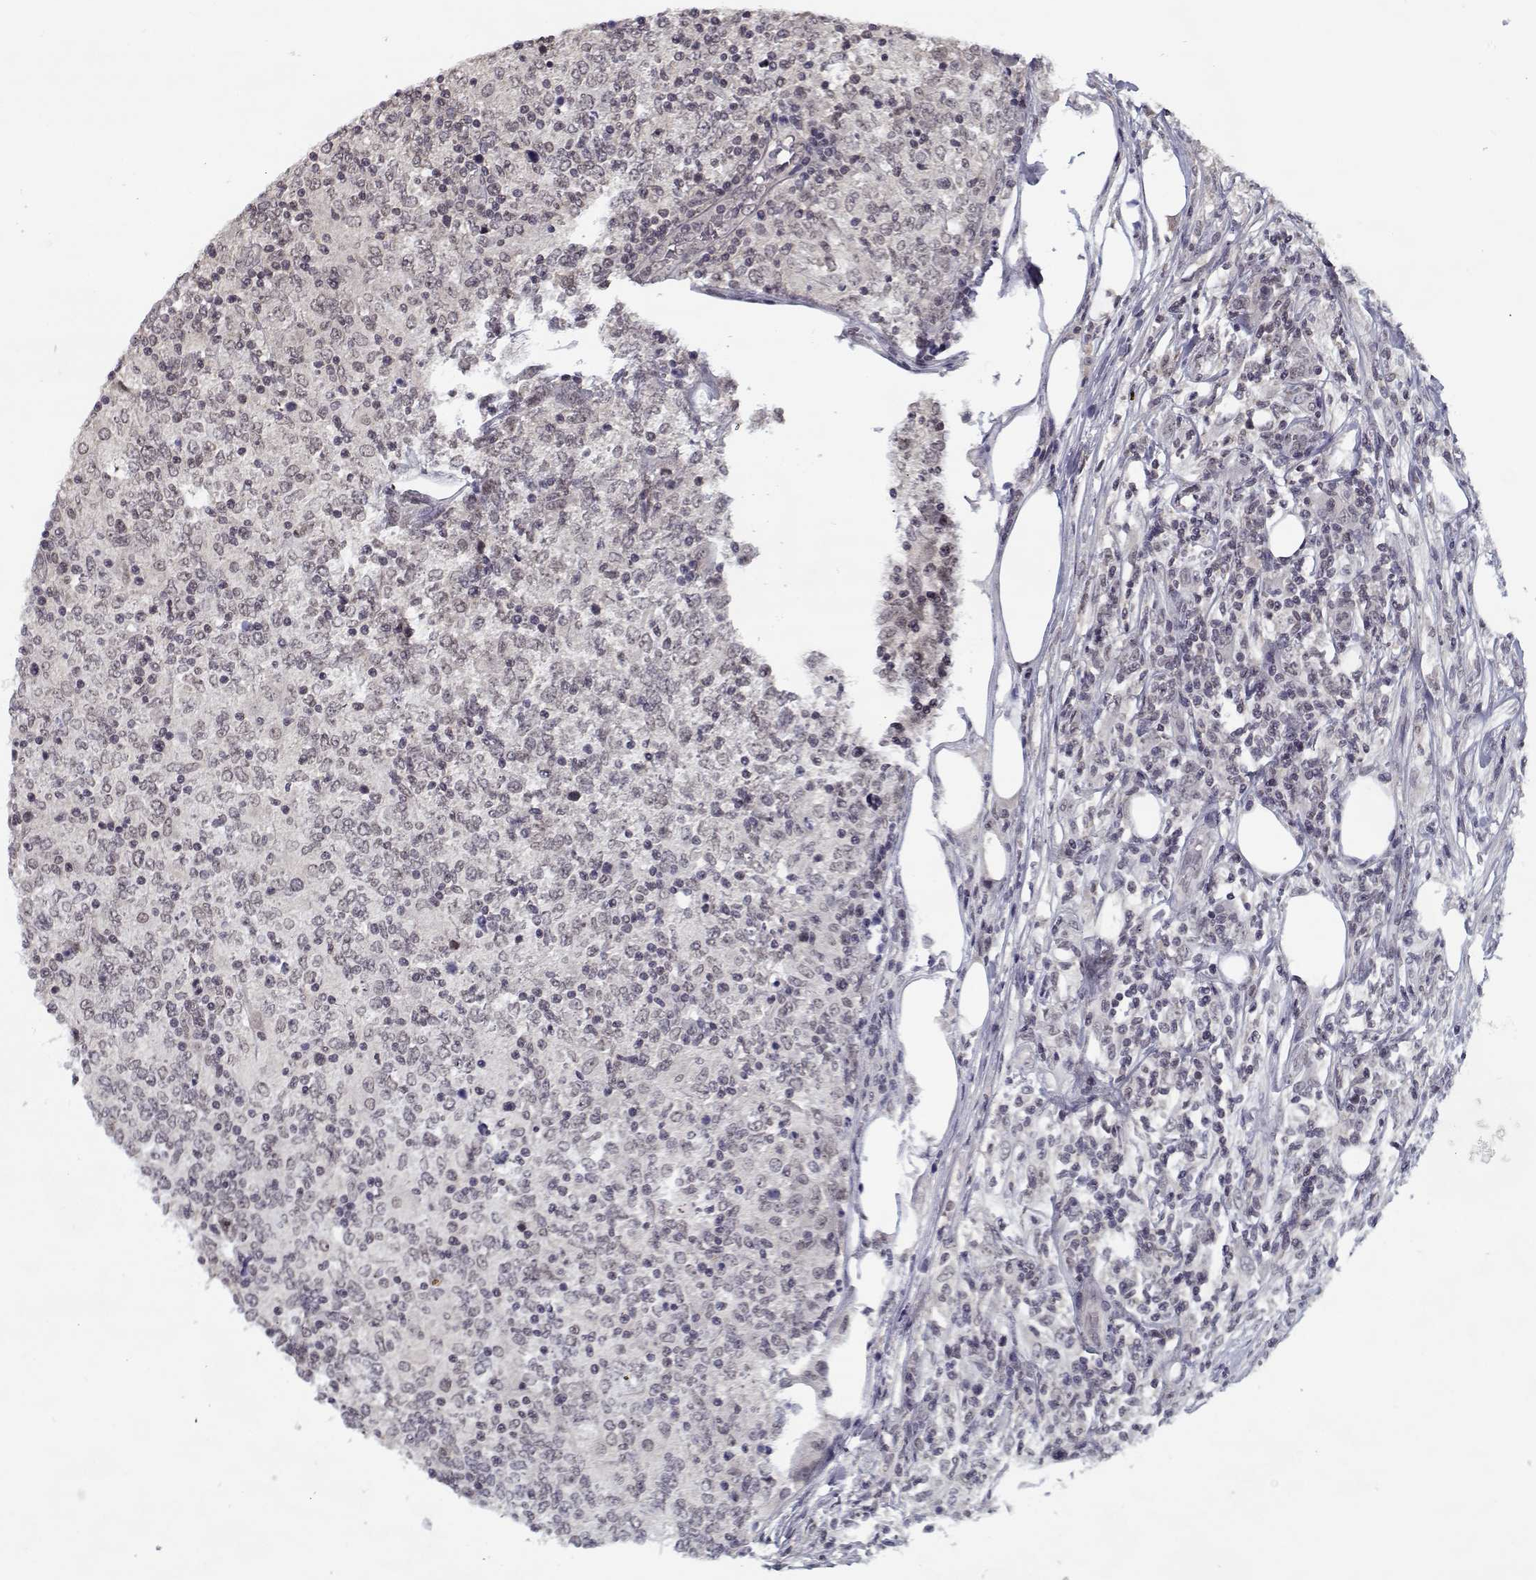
{"staining": {"intensity": "negative", "quantity": "none", "location": "none"}, "tissue": "lymphoma", "cell_type": "Tumor cells", "image_type": "cancer", "snomed": [{"axis": "morphology", "description": "Malignant lymphoma, non-Hodgkin's type, High grade"}, {"axis": "topography", "description": "Lymph node"}], "caption": "DAB immunohistochemical staining of human malignant lymphoma, non-Hodgkin's type (high-grade) shows no significant expression in tumor cells.", "gene": "TESPA1", "patient": {"sex": "female", "age": 84}}